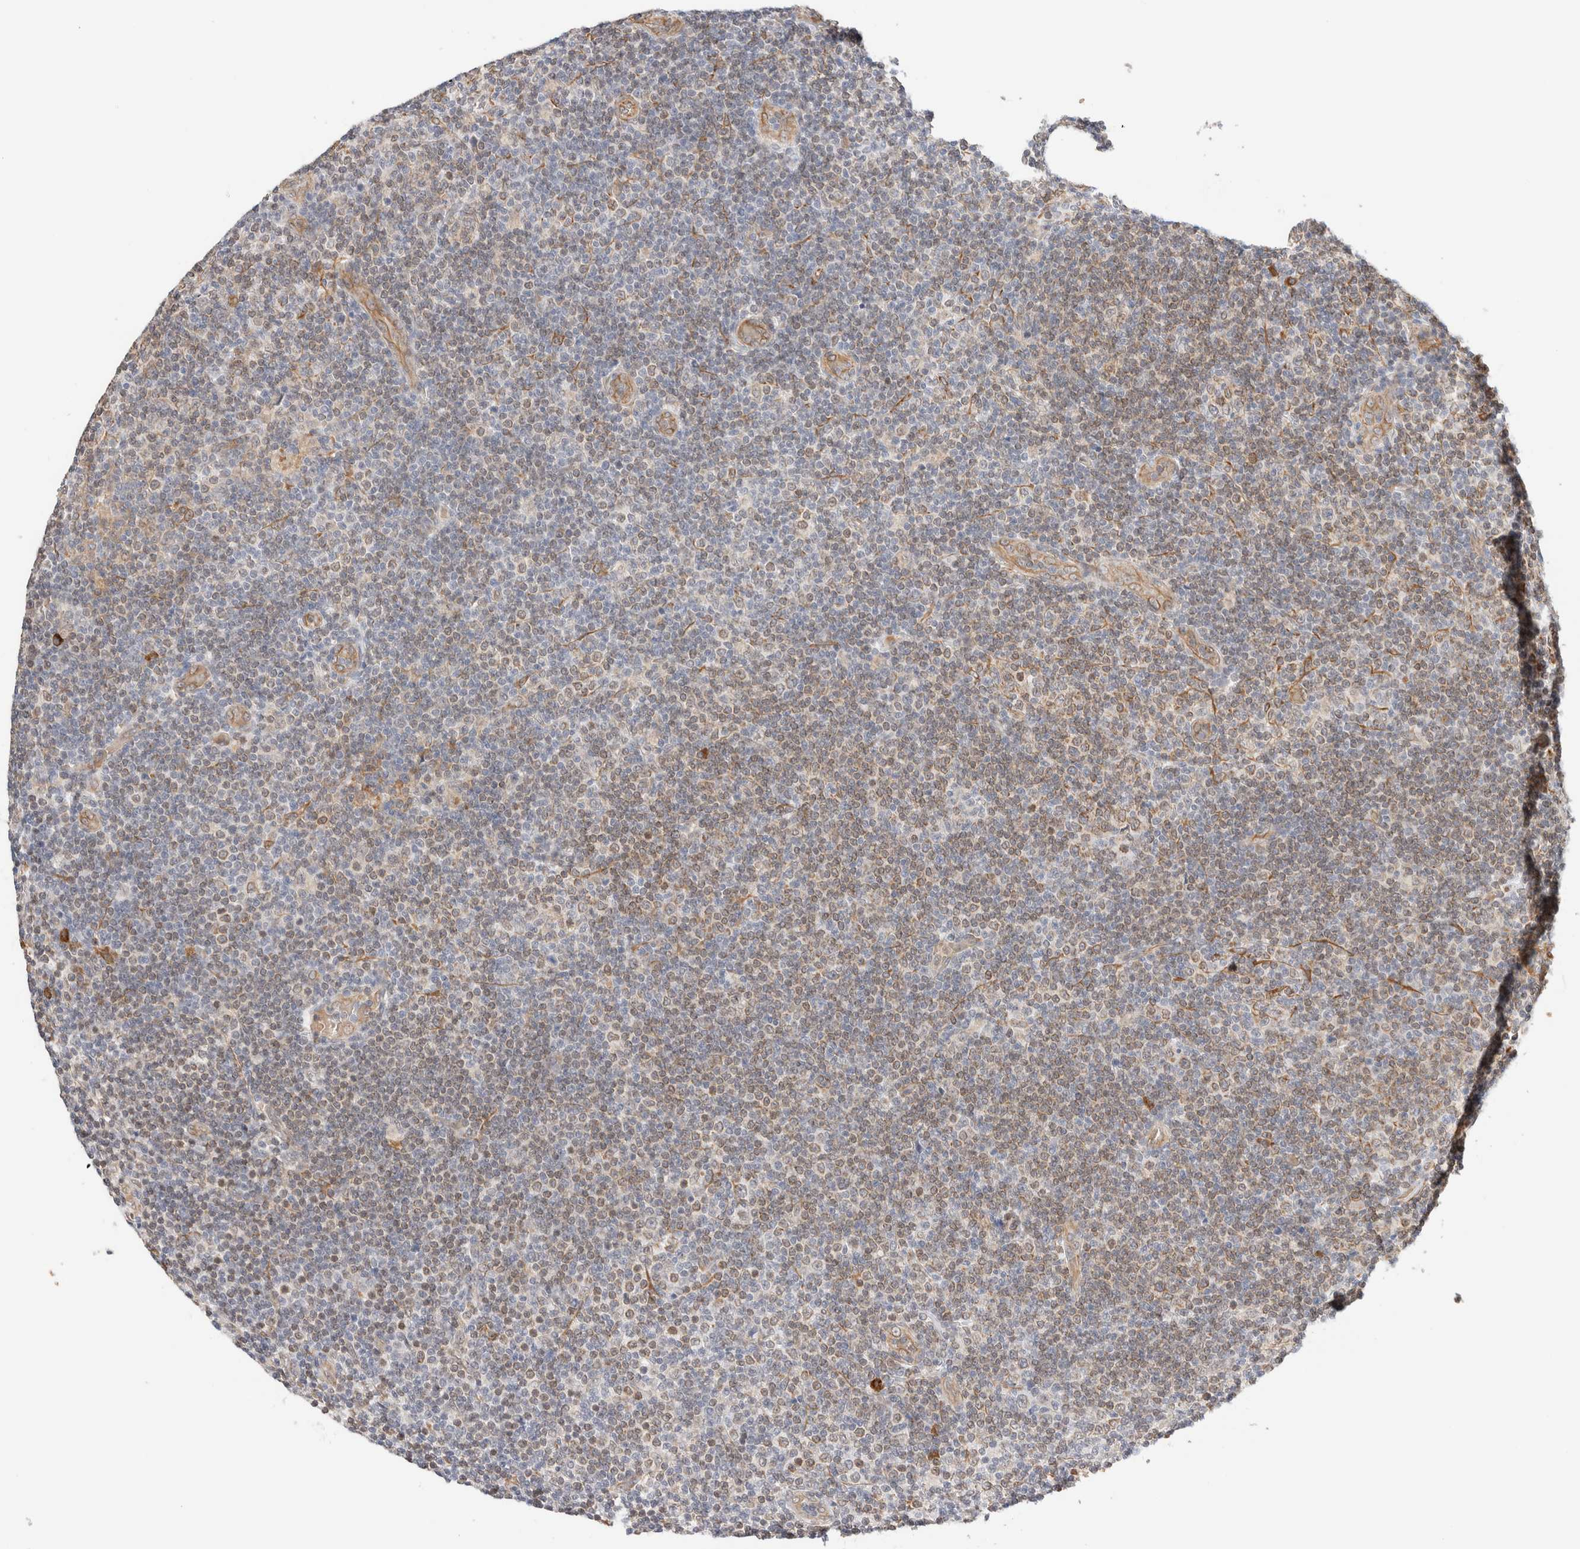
{"staining": {"intensity": "weak", "quantity": "25%-75%", "location": "nuclear"}, "tissue": "lymphoma", "cell_type": "Tumor cells", "image_type": "cancer", "snomed": [{"axis": "morphology", "description": "Malignant lymphoma, non-Hodgkin's type, Low grade"}, {"axis": "topography", "description": "Lymph node"}], "caption": "A histopathology image of human malignant lymphoma, non-Hodgkin's type (low-grade) stained for a protein demonstrates weak nuclear brown staining in tumor cells.", "gene": "SYVN1", "patient": {"sex": "male", "age": 83}}